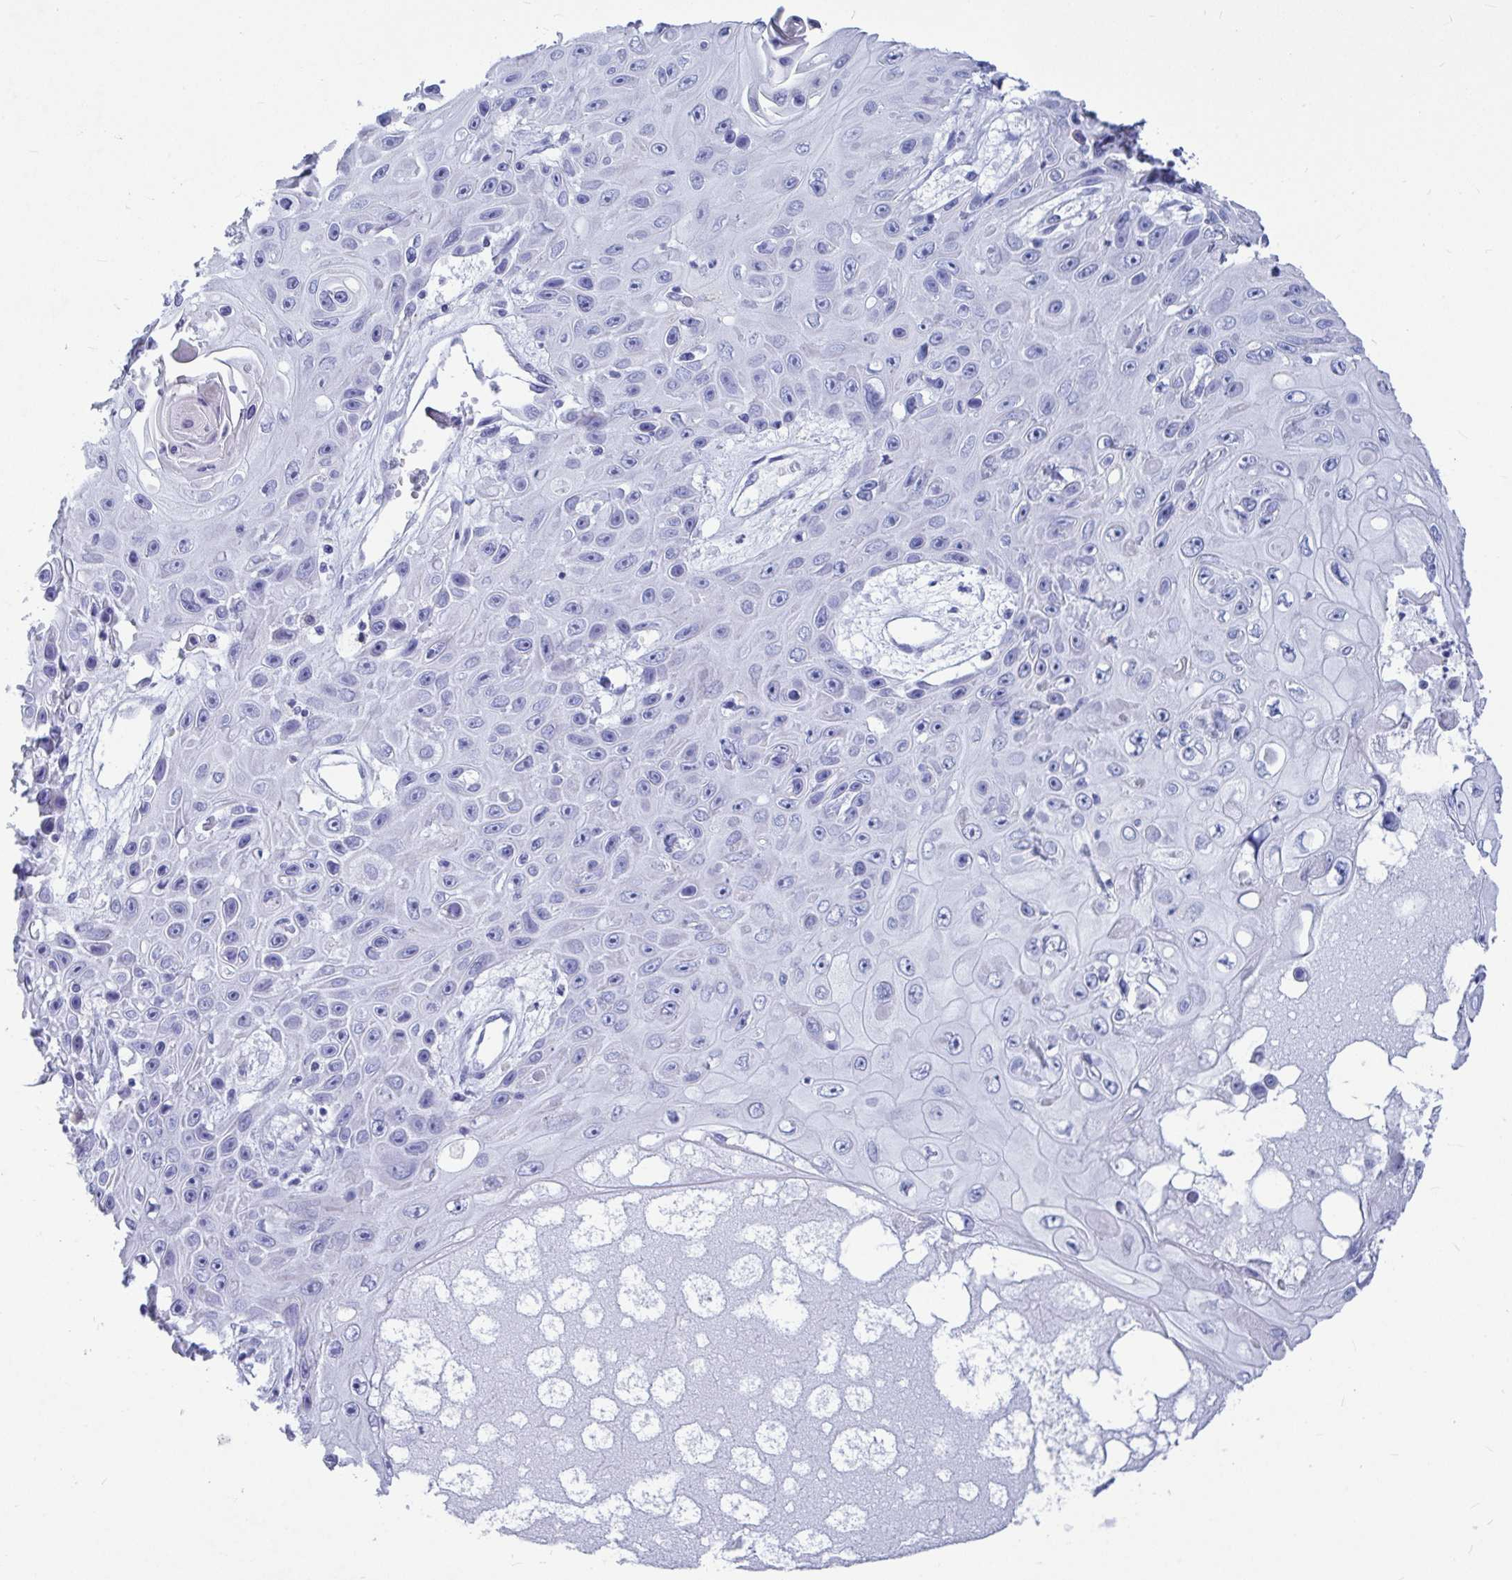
{"staining": {"intensity": "negative", "quantity": "none", "location": "none"}, "tissue": "skin cancer", "cell_type": "Tumor cells", "image_type": "cancer", "snomed": [{"axis": "morphology", "description": "Squamous cell carcinoma, NOS"}, {"axis": "topography", "description": "Skin"}], "caption": "Tumor cells are negative for protein expression in human skin squamous cell carcinoma. The staining was performed using DAB to visualize the protein expression in brown, while the nuclei were stained in blue with hematoxylin (Magnification: 20x).", "gene": "OR5J2", "patient": {"sex": "male", "age": 82}}